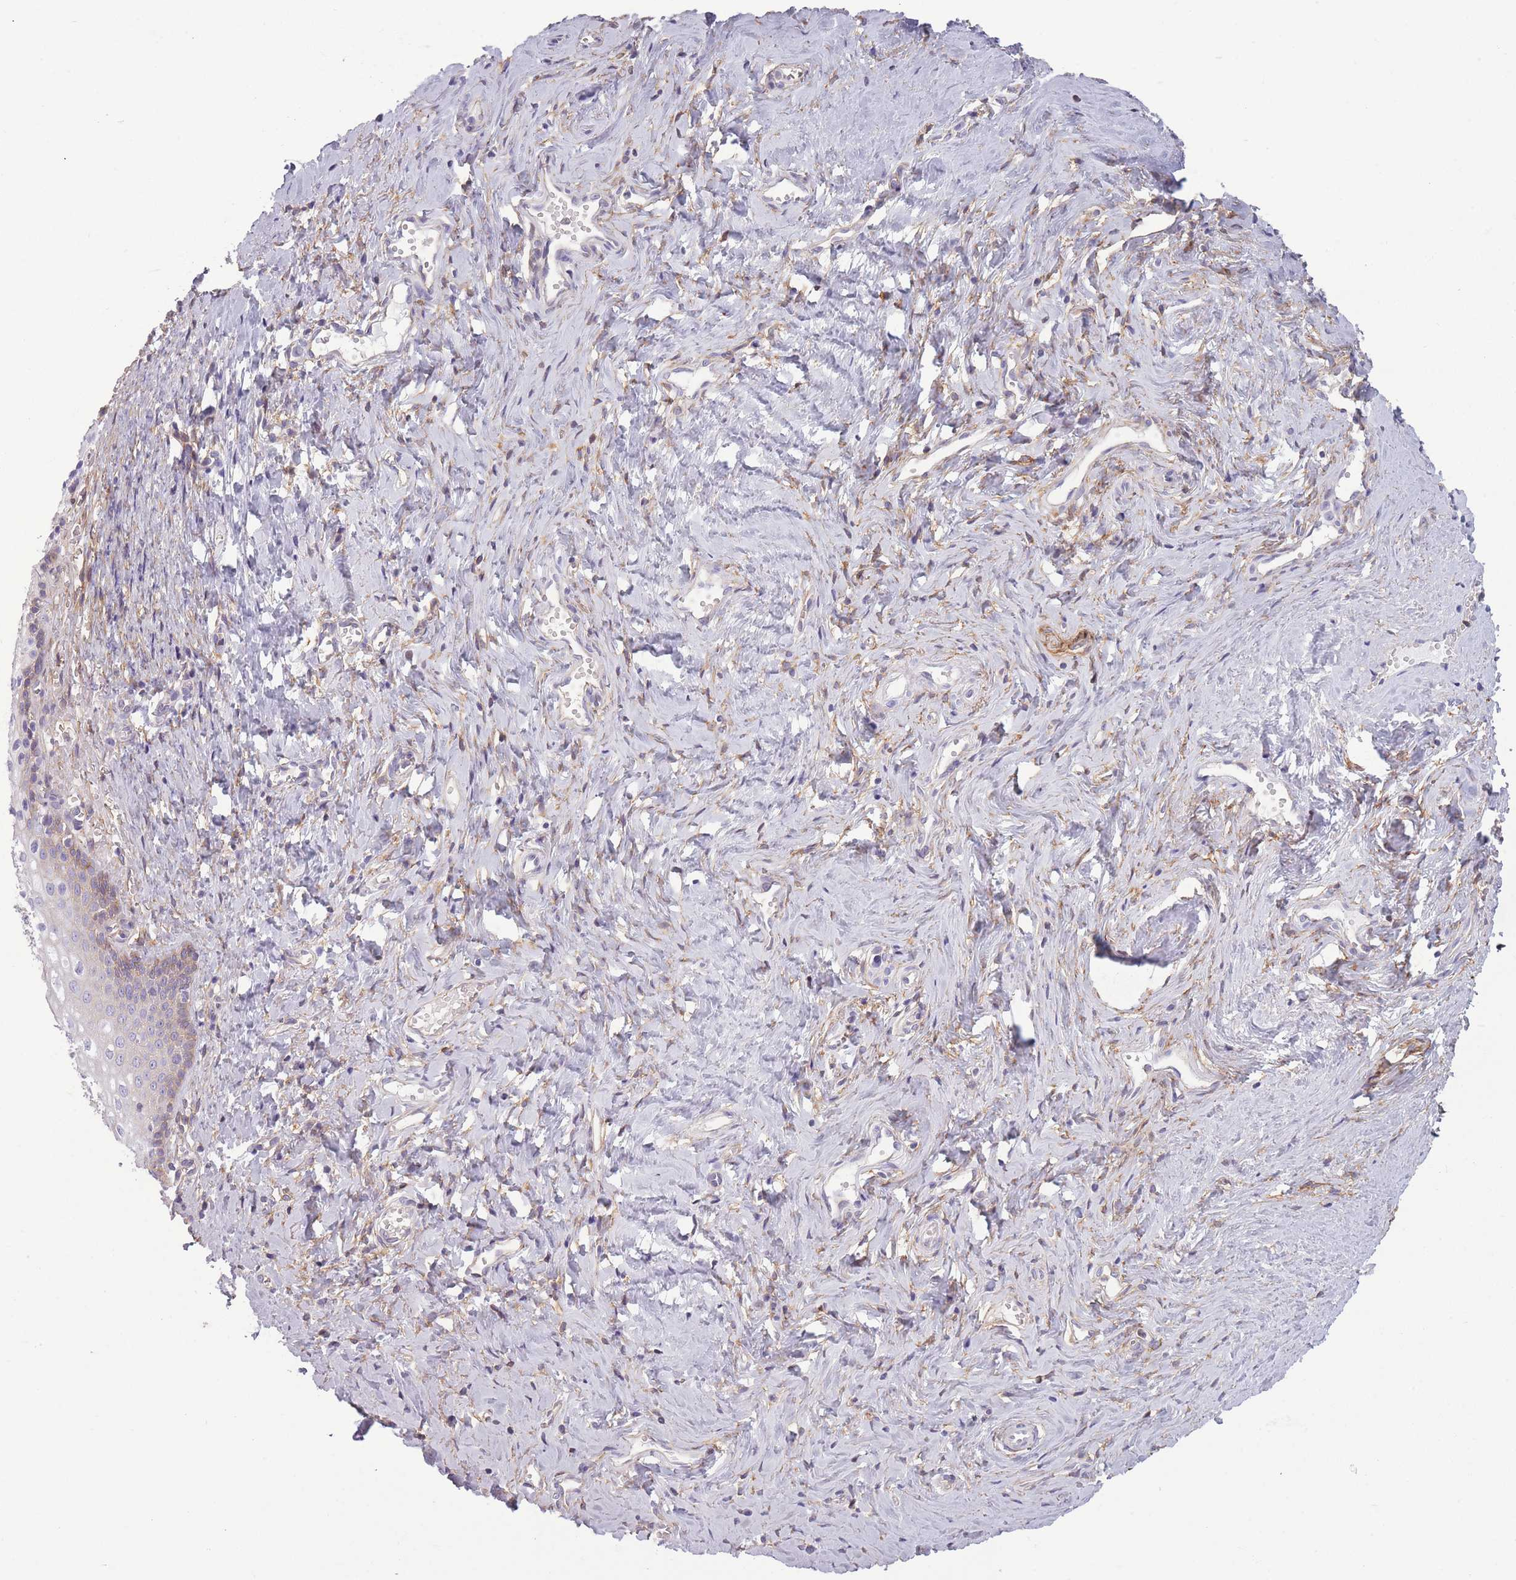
{"staining": {"intensity": "weak", "quantity": "<25%", "location": "cytoplasmic/membranous"}, "tissue": "vagina", "cell_type": "Squamous epithelial cells", "image_type": "normal", "snomed": [{"axis": "morphology", "description": "Normal tissue, NOS"}, {"axis": "topography", "description": "Vagina"}], "caption": "Protein analysis of benign vagina exhibits no significant expression in squamous epithelial cells. Nuclei are stained in blue.", "gene": "ADD1", "patient": {"sex": "female", "age": 59}}